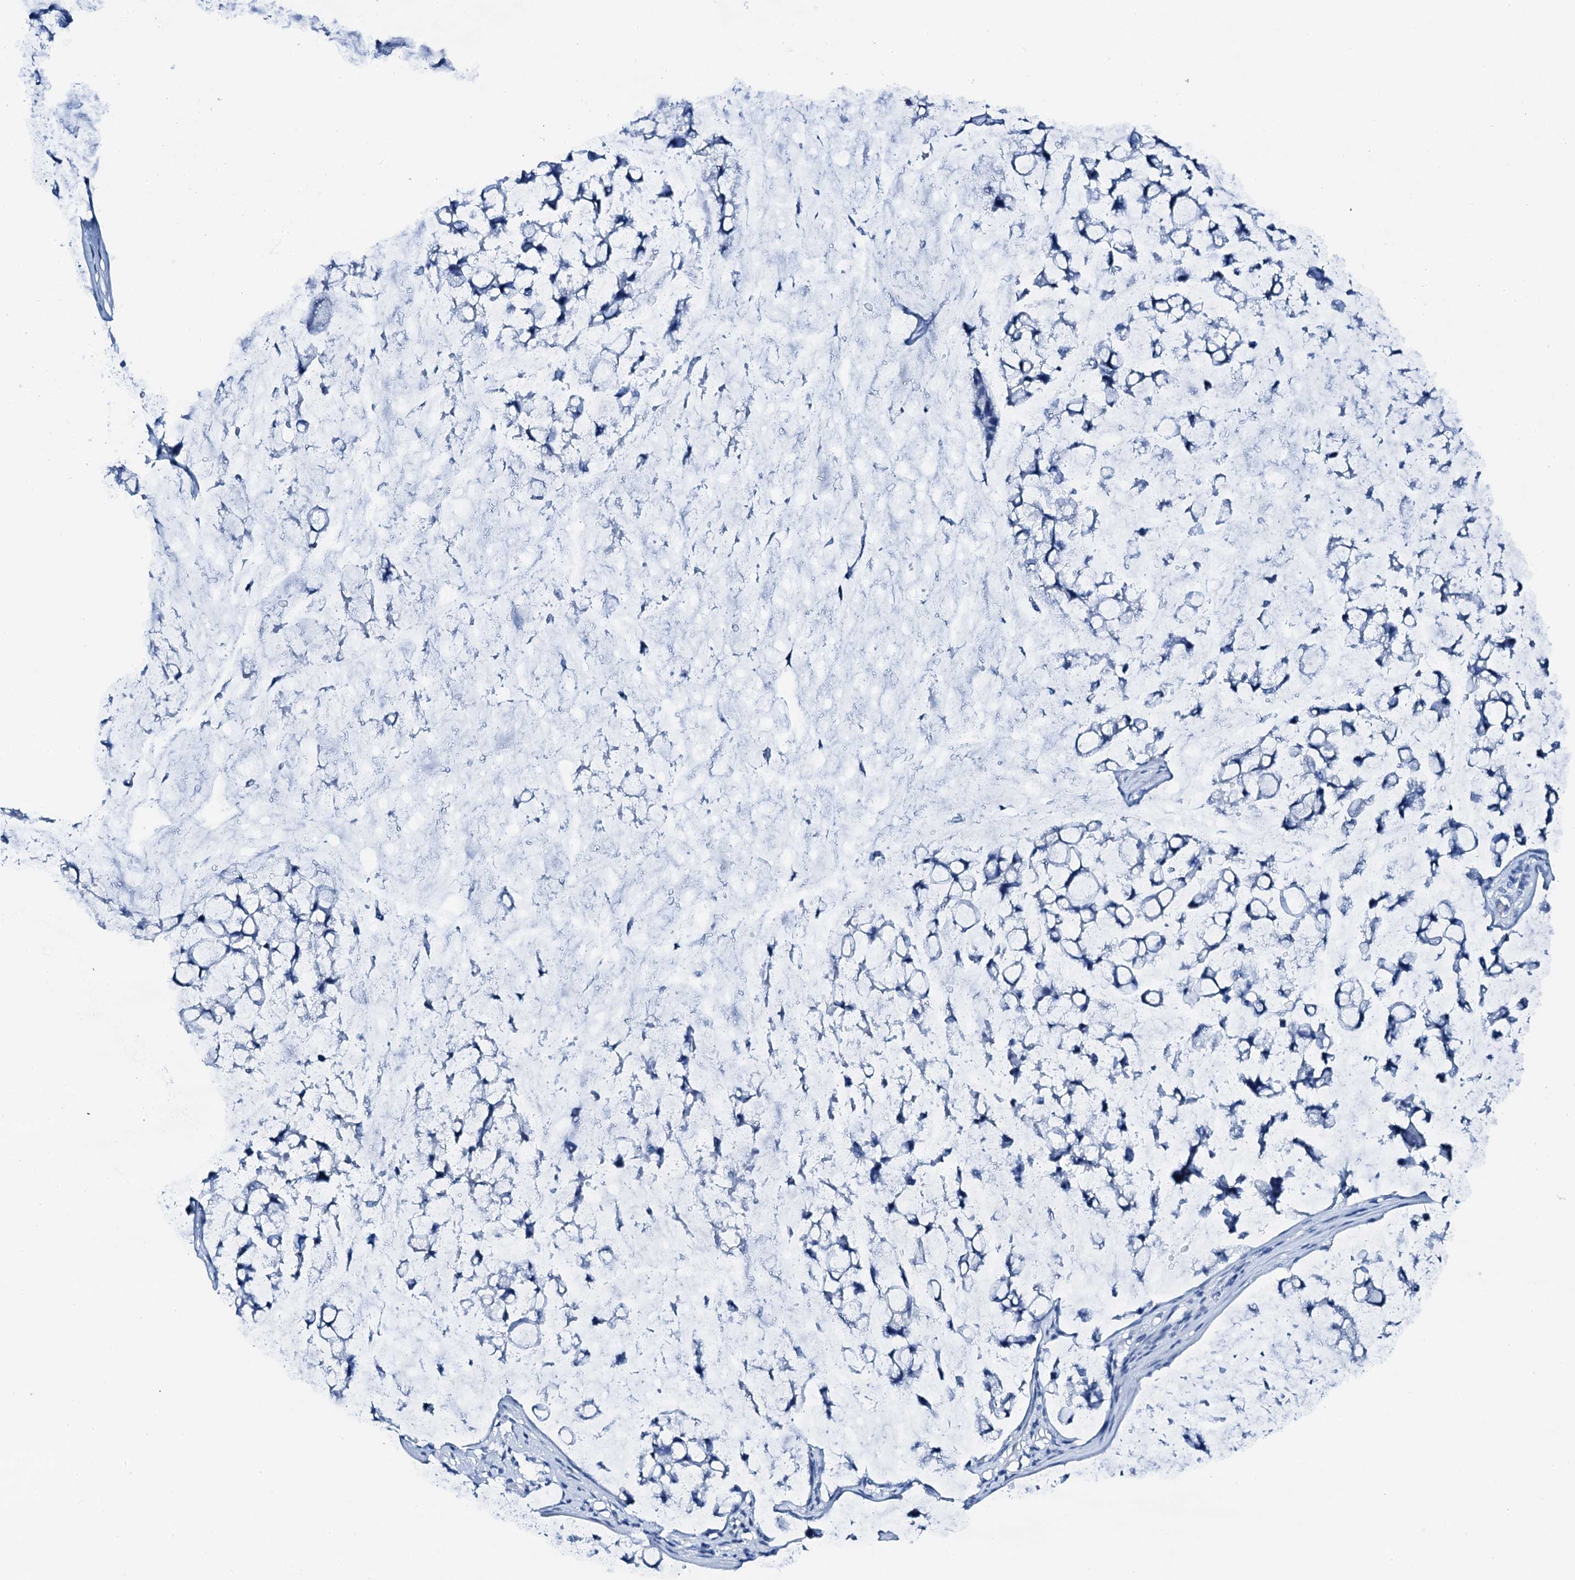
{"staining": {"intensity": "negative", "quantity": "none", "location": "none"}, "tissue": "stomach cancer", "cell_type": "Tumor cells", "image_type": "cancer", "snomed": [{"axis": "morphology", "description": "Adenocarcinoma, NOS"}, {"axis": "topography", "description": "Stomach, lower"}], "caption": "IHC histopathology image of stomach cancer stained for a protein (brown), which demonstrates no staining in tumor cells.", "gene": "PTH", "patient": {"sex": "male", "age": 67}}